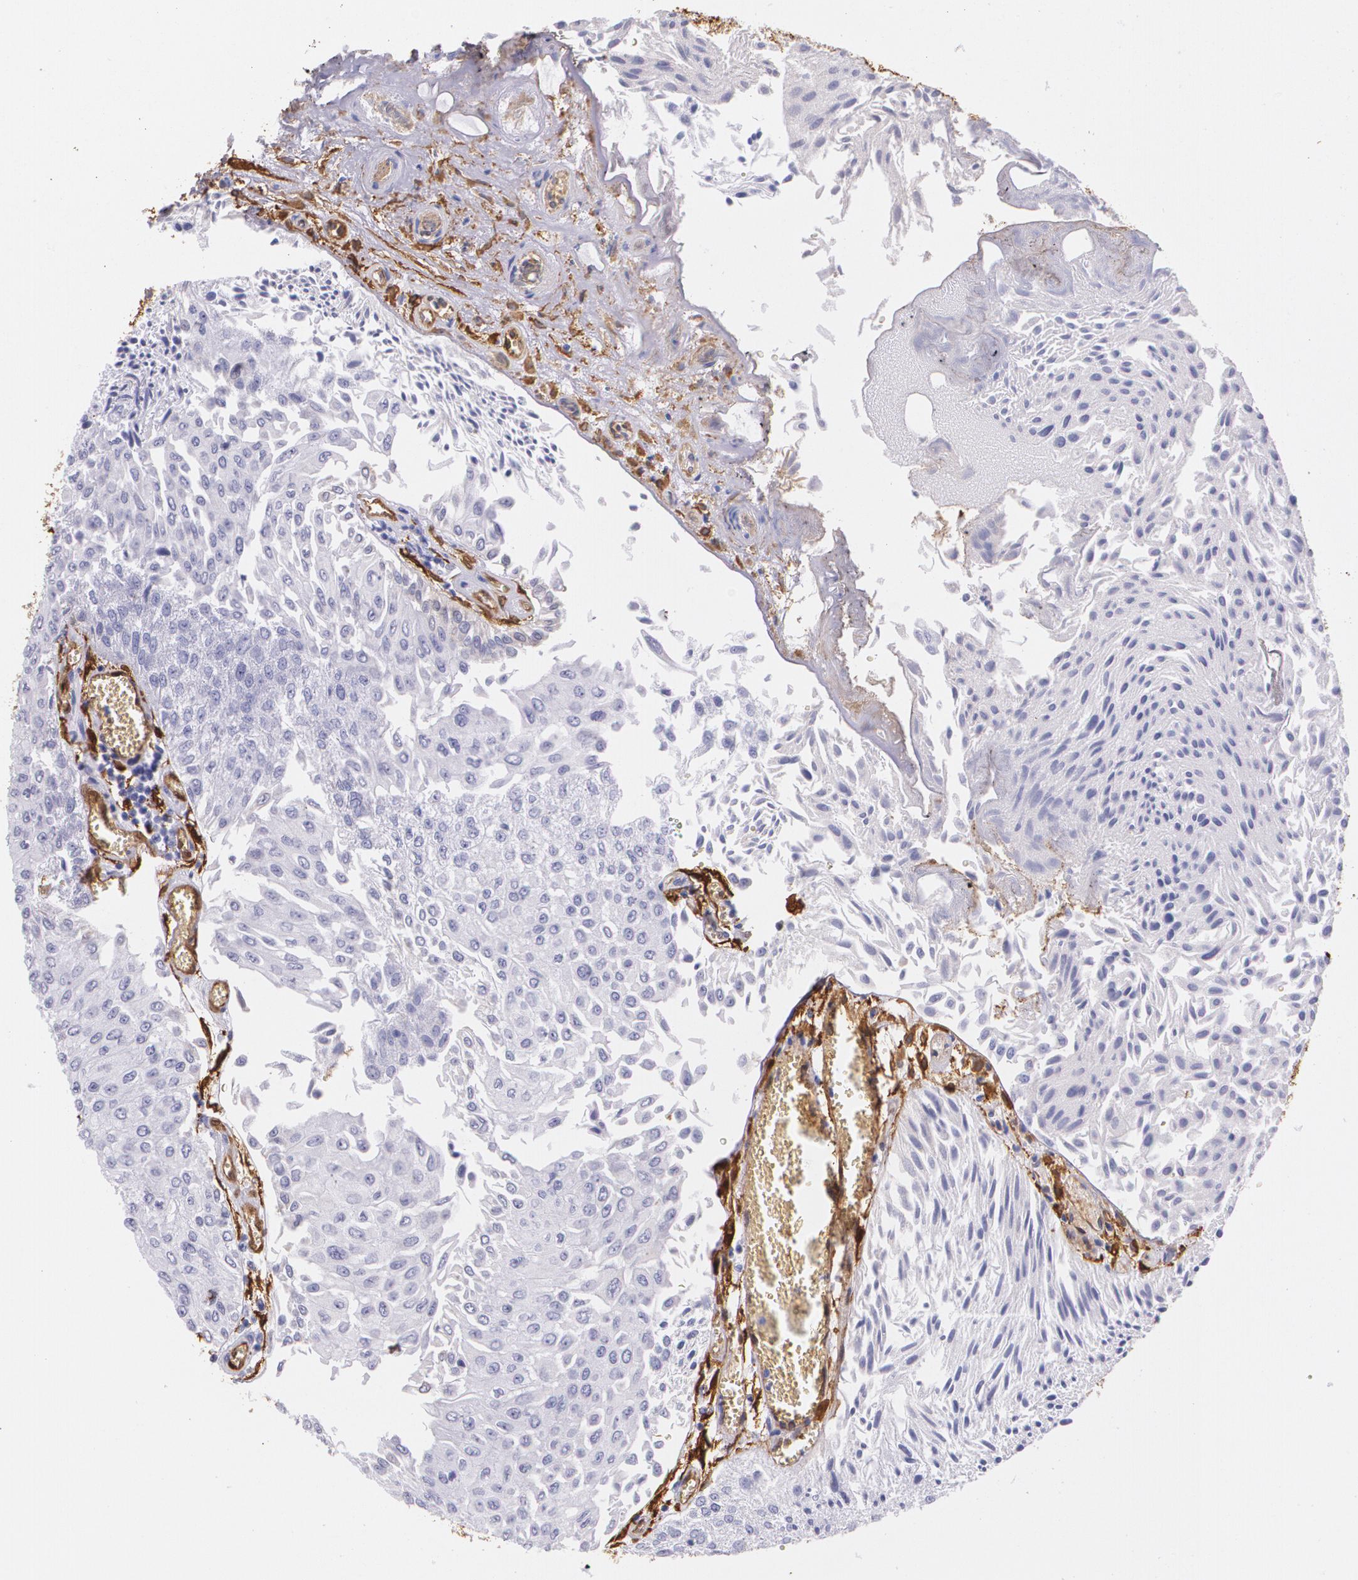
{"staining": {"intensity": "negative", "quantity": "none", "location": "none"}, "tissue": "urothelial cancer", "cell_type": "Tumor cells", "image_type": "cancer", "snomed": [{"axis": "morphology", "description": "Urothelial carcinoma, Low grade"}, {"axis": "topography", "description": "Urinary bladder"}], "caption": "High power microscopy image of an IHC histopathology image of low-grade urothelial carcinoma, revealing no significant expression in tumor cells.", "gene": "MMP2", "patient": {"sex": "male", "age": 86}}